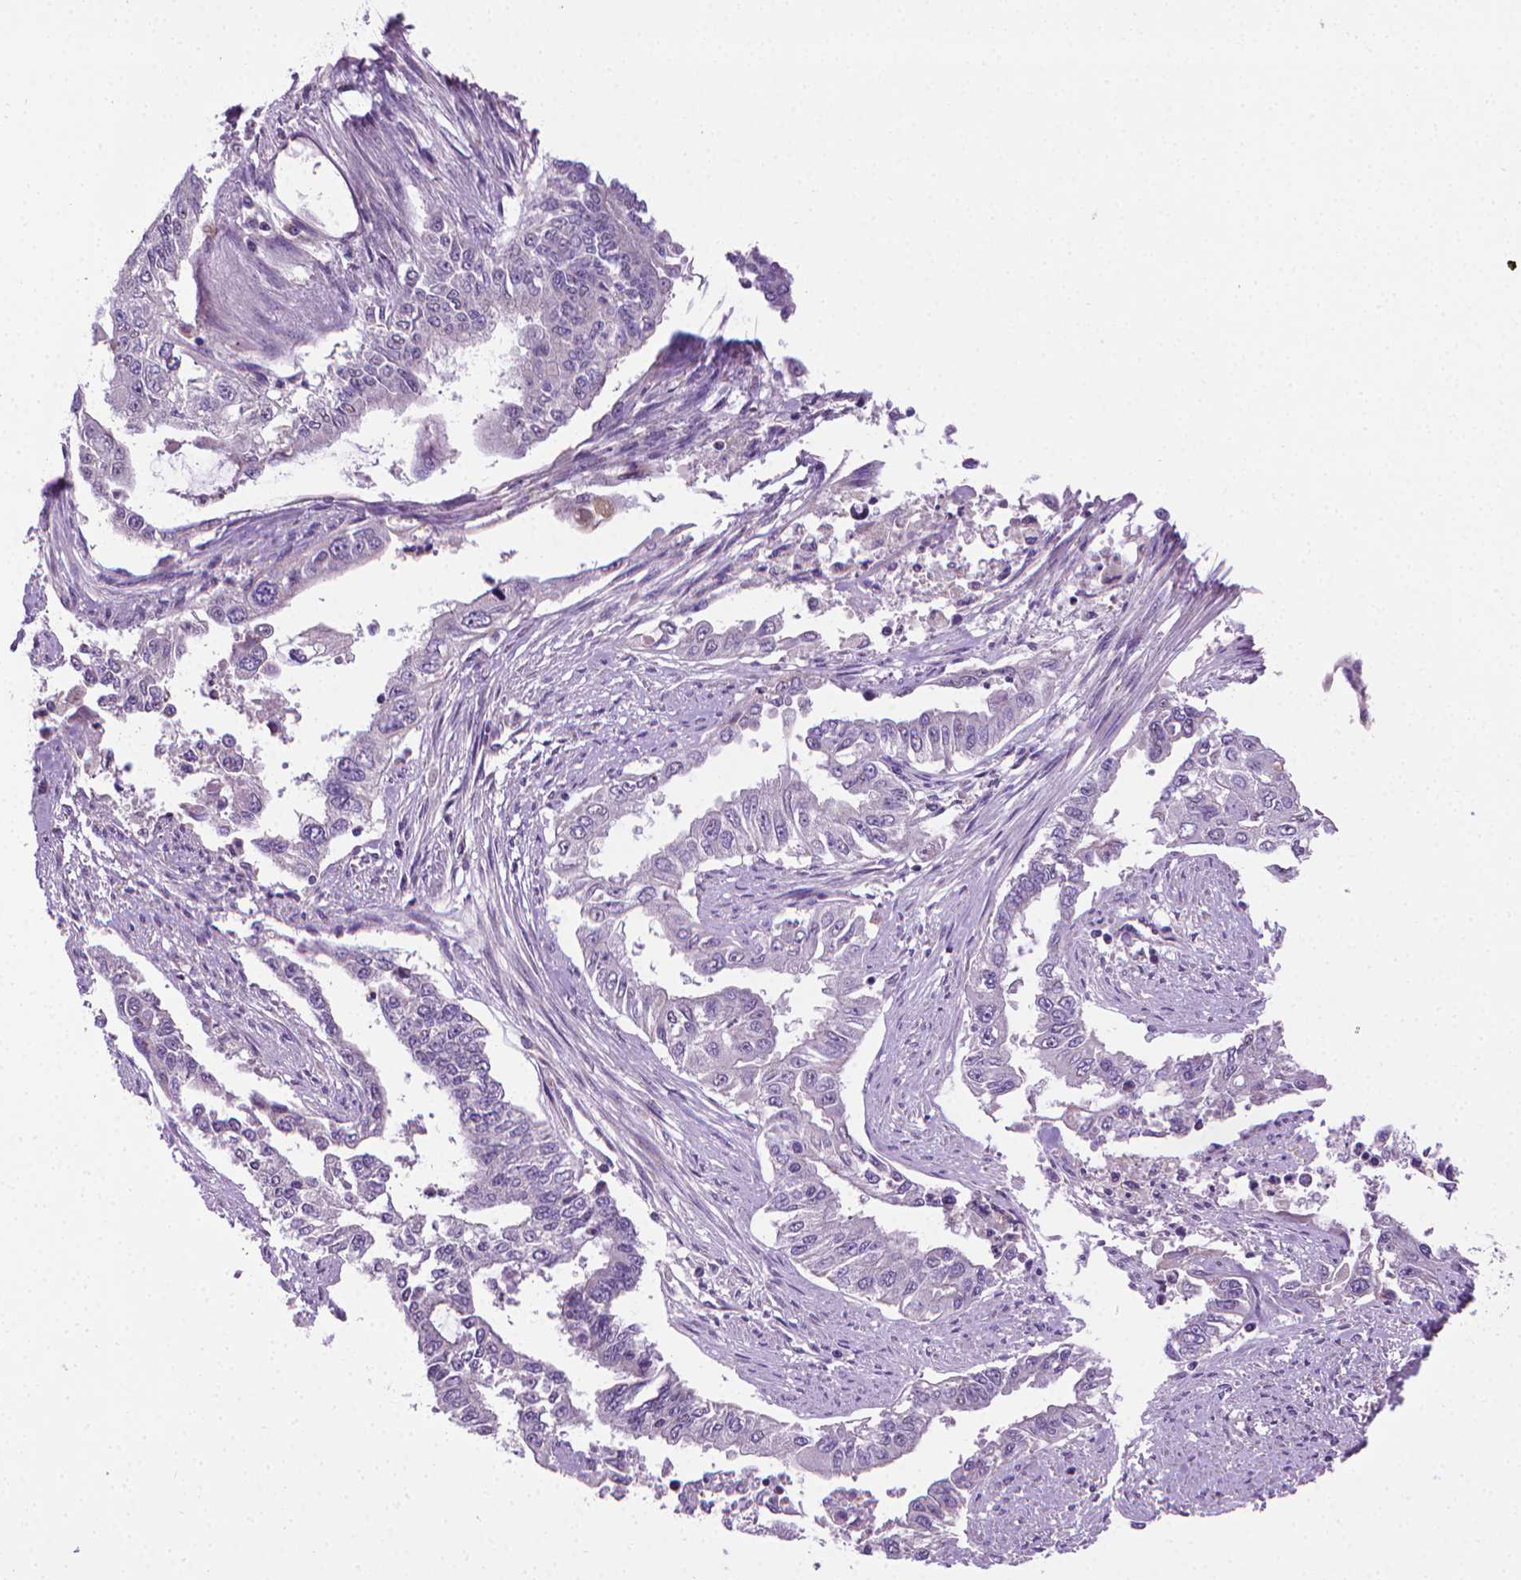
{"staining": {"intensity": "negative", "quantity": "none", "location": "none"}, "tissue": "endometrial cancer", "cell_type": "Tumor cells", "image_type": "cancer", "snomed": [{"axis": "morphology", "description": "Adenocarcinoma, NOS"}, {"axis": "topography", "description": "Uterus"}], "caption": "Human endometrial cancer stained for a protein using IHC demonstrates no positivity in tumor cells.", "gene": "SLC51B", "patient": {"sex": "female", "age": 59}}